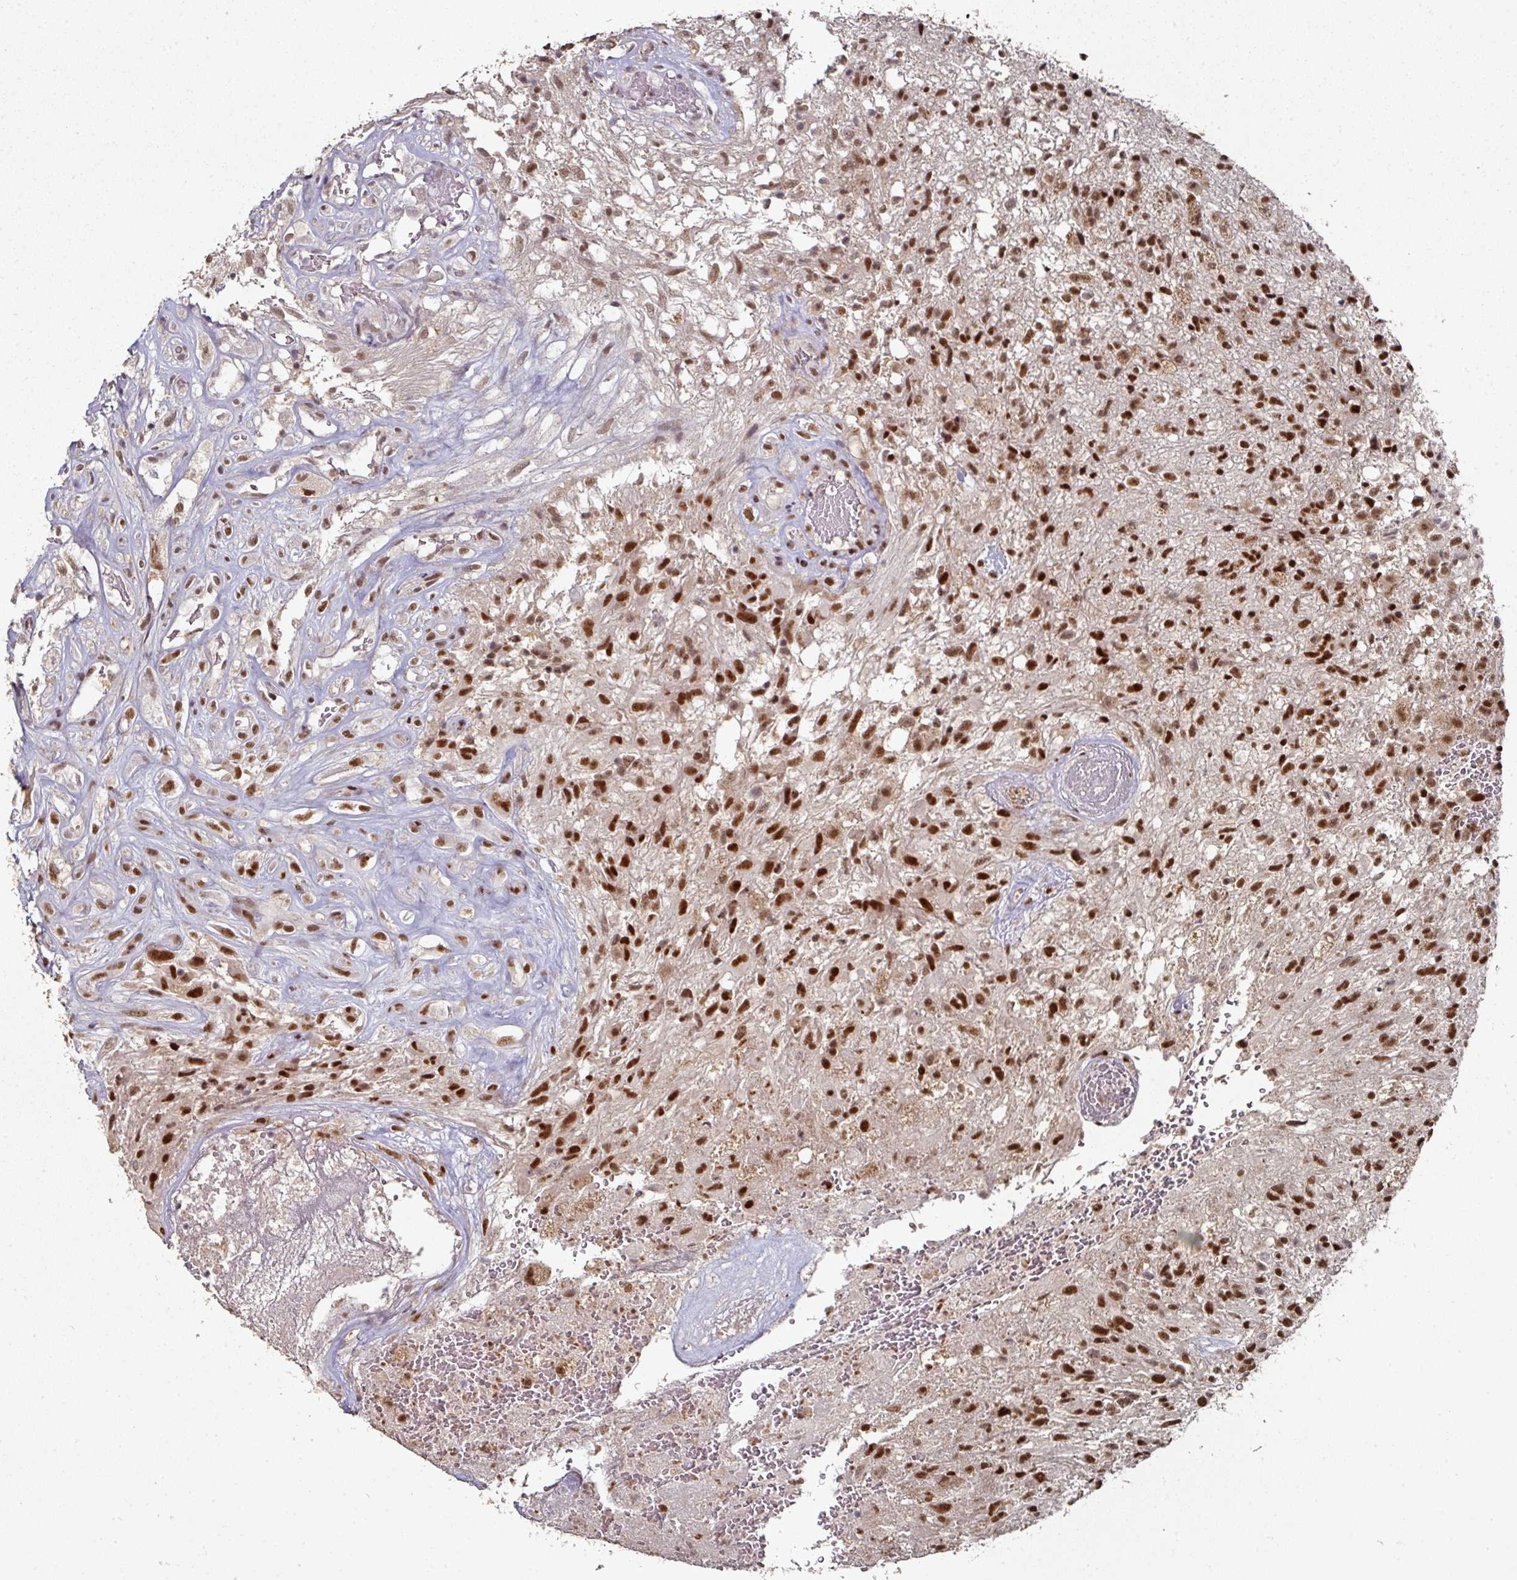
{"staining": {"intensity": "strong", "quantity": ">75%", "location": "nuclear"}, "tissue": "glioma", "cell_type": "Tumor cells", "image_type": "cancer", "snomed": [{"axis": "morphology", "description": "Glioma, malignant, High grade"}, {"axis": "topography", "description": "Brain"}], "caption": "A brown stain highlights strong nuclear staining of a protein in human glioma tumor cells.", "gene": "MEPCE", "patient": {"sex": "male", "age": 56}}